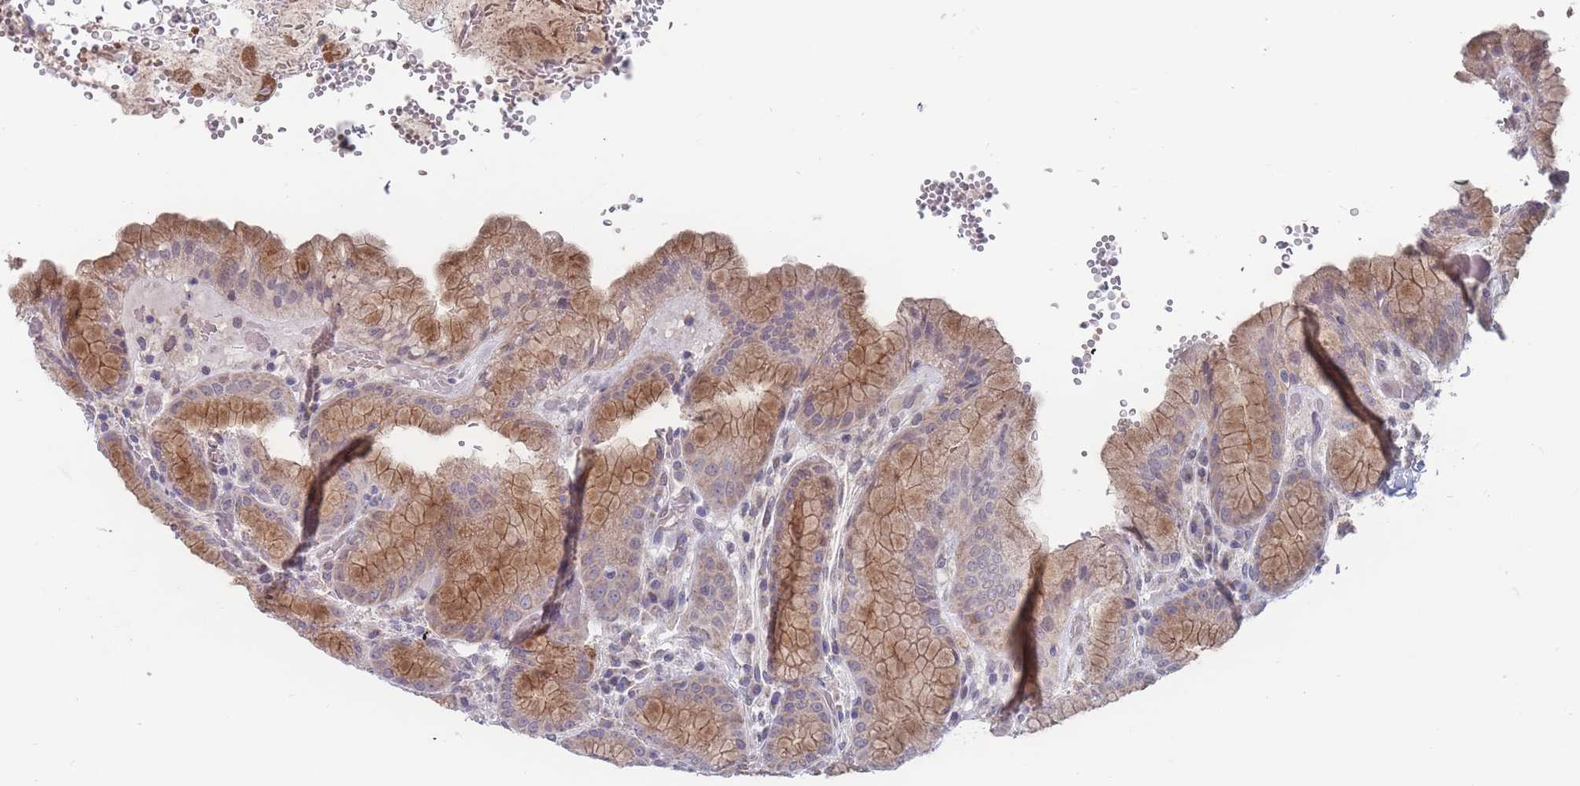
{"staining": {"intensity": "strong", "quantity": "25%-75%", "location": "cytoplasmic/membranous"}, "tissue": "stomach", "cell_type": "Glandular cells", "image_type": "normal", "snomed": [{"axis": "morphology", "description": "Normal tissue, NOS"}, {"axis": "topography", "description": "Stomach, upper"}], "caption": "Immunohistochemistry (IHC) image of normal stomach: stomach stained using IHC exhibits high levels of strong protein expression localized specifically in the cytoplasmic/membranous of glandular cells, appearing as a cytoplasmic/membranous brown color.", "gene": "PEX7", "patient": {"sex": "male", "age": 52}}